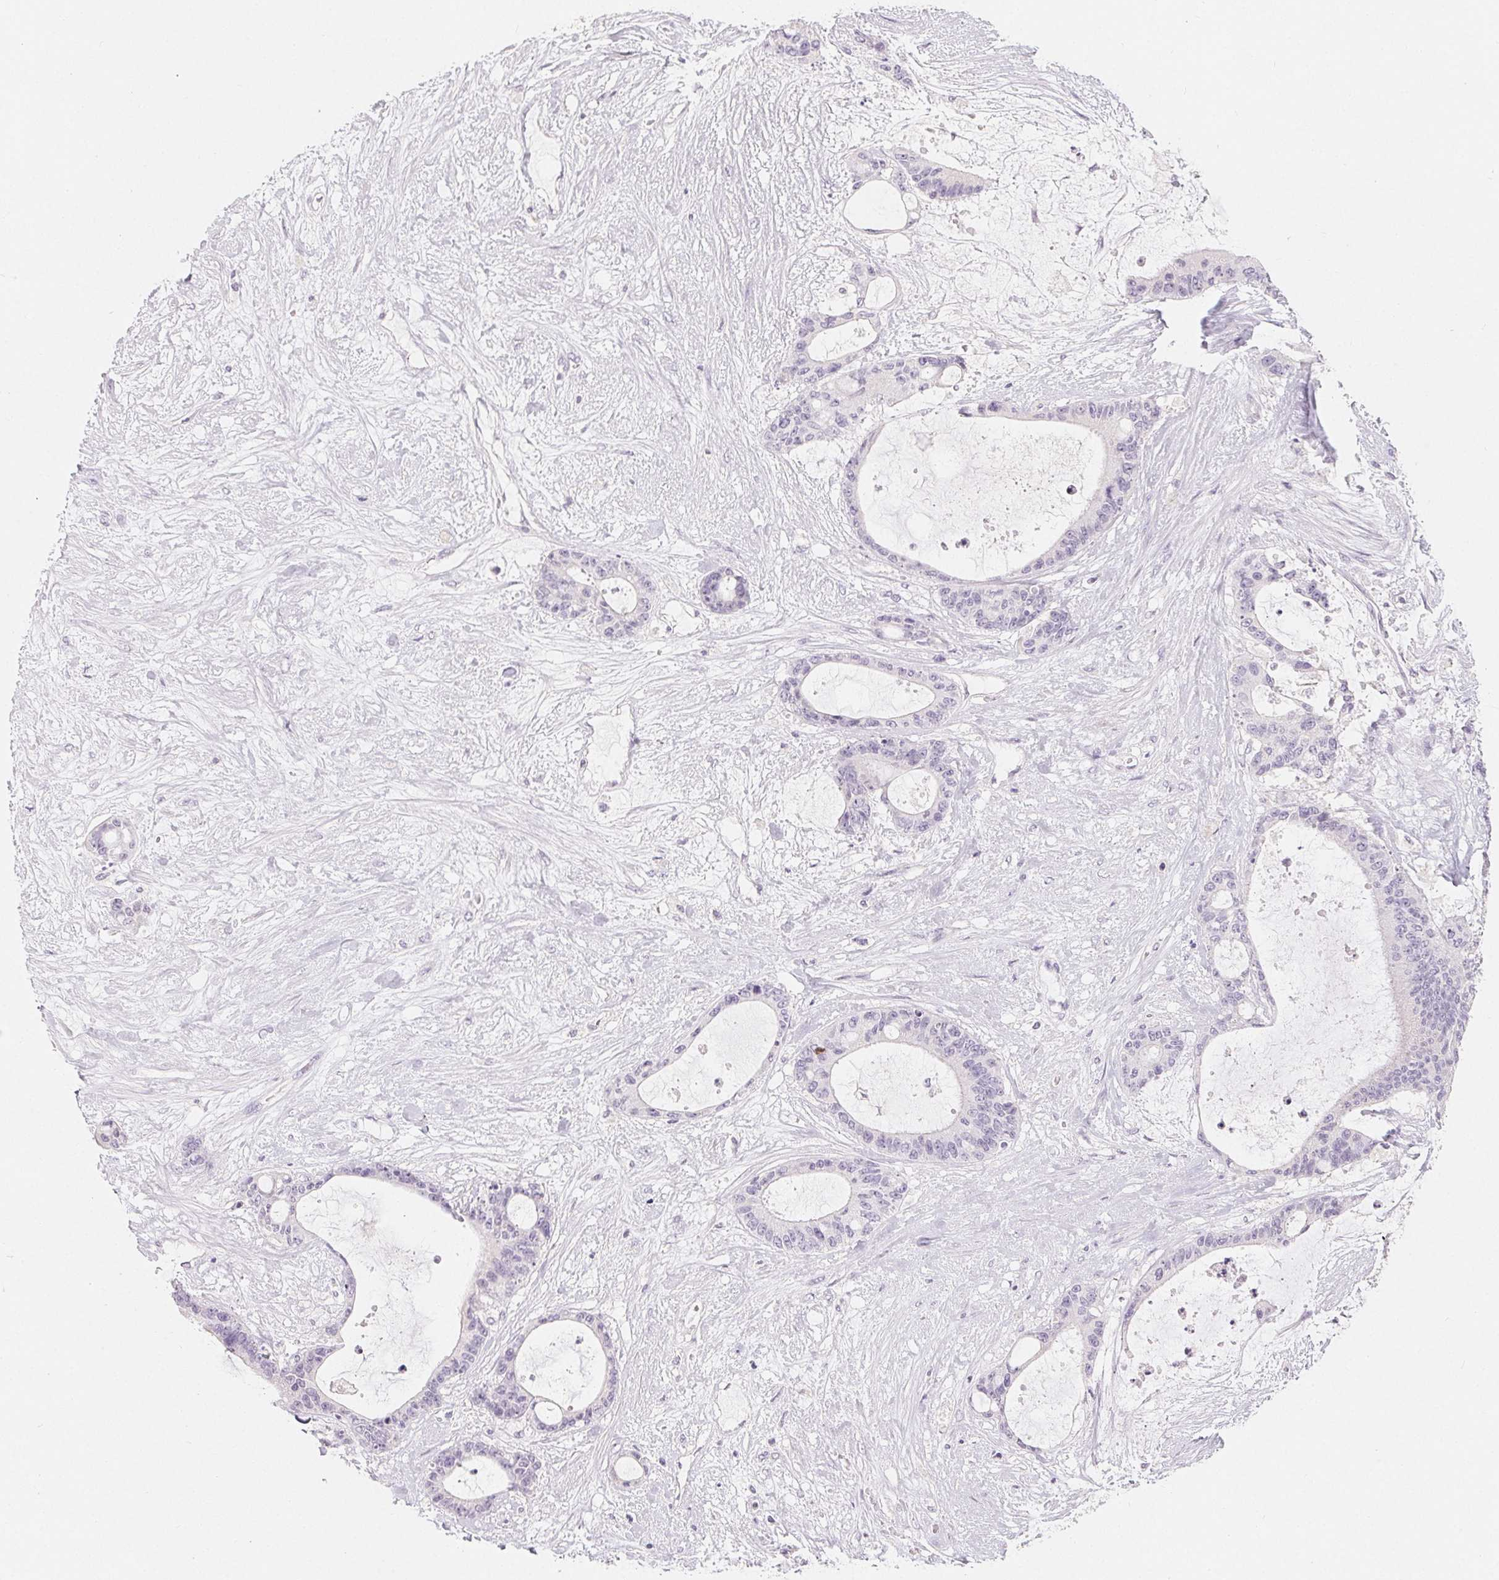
{"staining": {"intensity": "negative", "quantity": "none", "location": "none"}, "tissue": "liver cancer", "cell_type": "Tumor cells", "image_type": "cancer", "snomed": [{"axis": "morphology", "description": "Normal tissue, NOS"}, {"axis": "morphology", "description": "Cholangiocarcinoma"}, {"axis": "topography", "description": "Liver"}, {"axis": "topography", "description": "Peripheral nerve tissue"}], "caption": "Immunohistochemical staining of cholangiocarcinoma (liver) demonstrates no significant positivity in tumor cells.", "gene": "MIOX", "patient": {"sex": "female", "age": 73}}